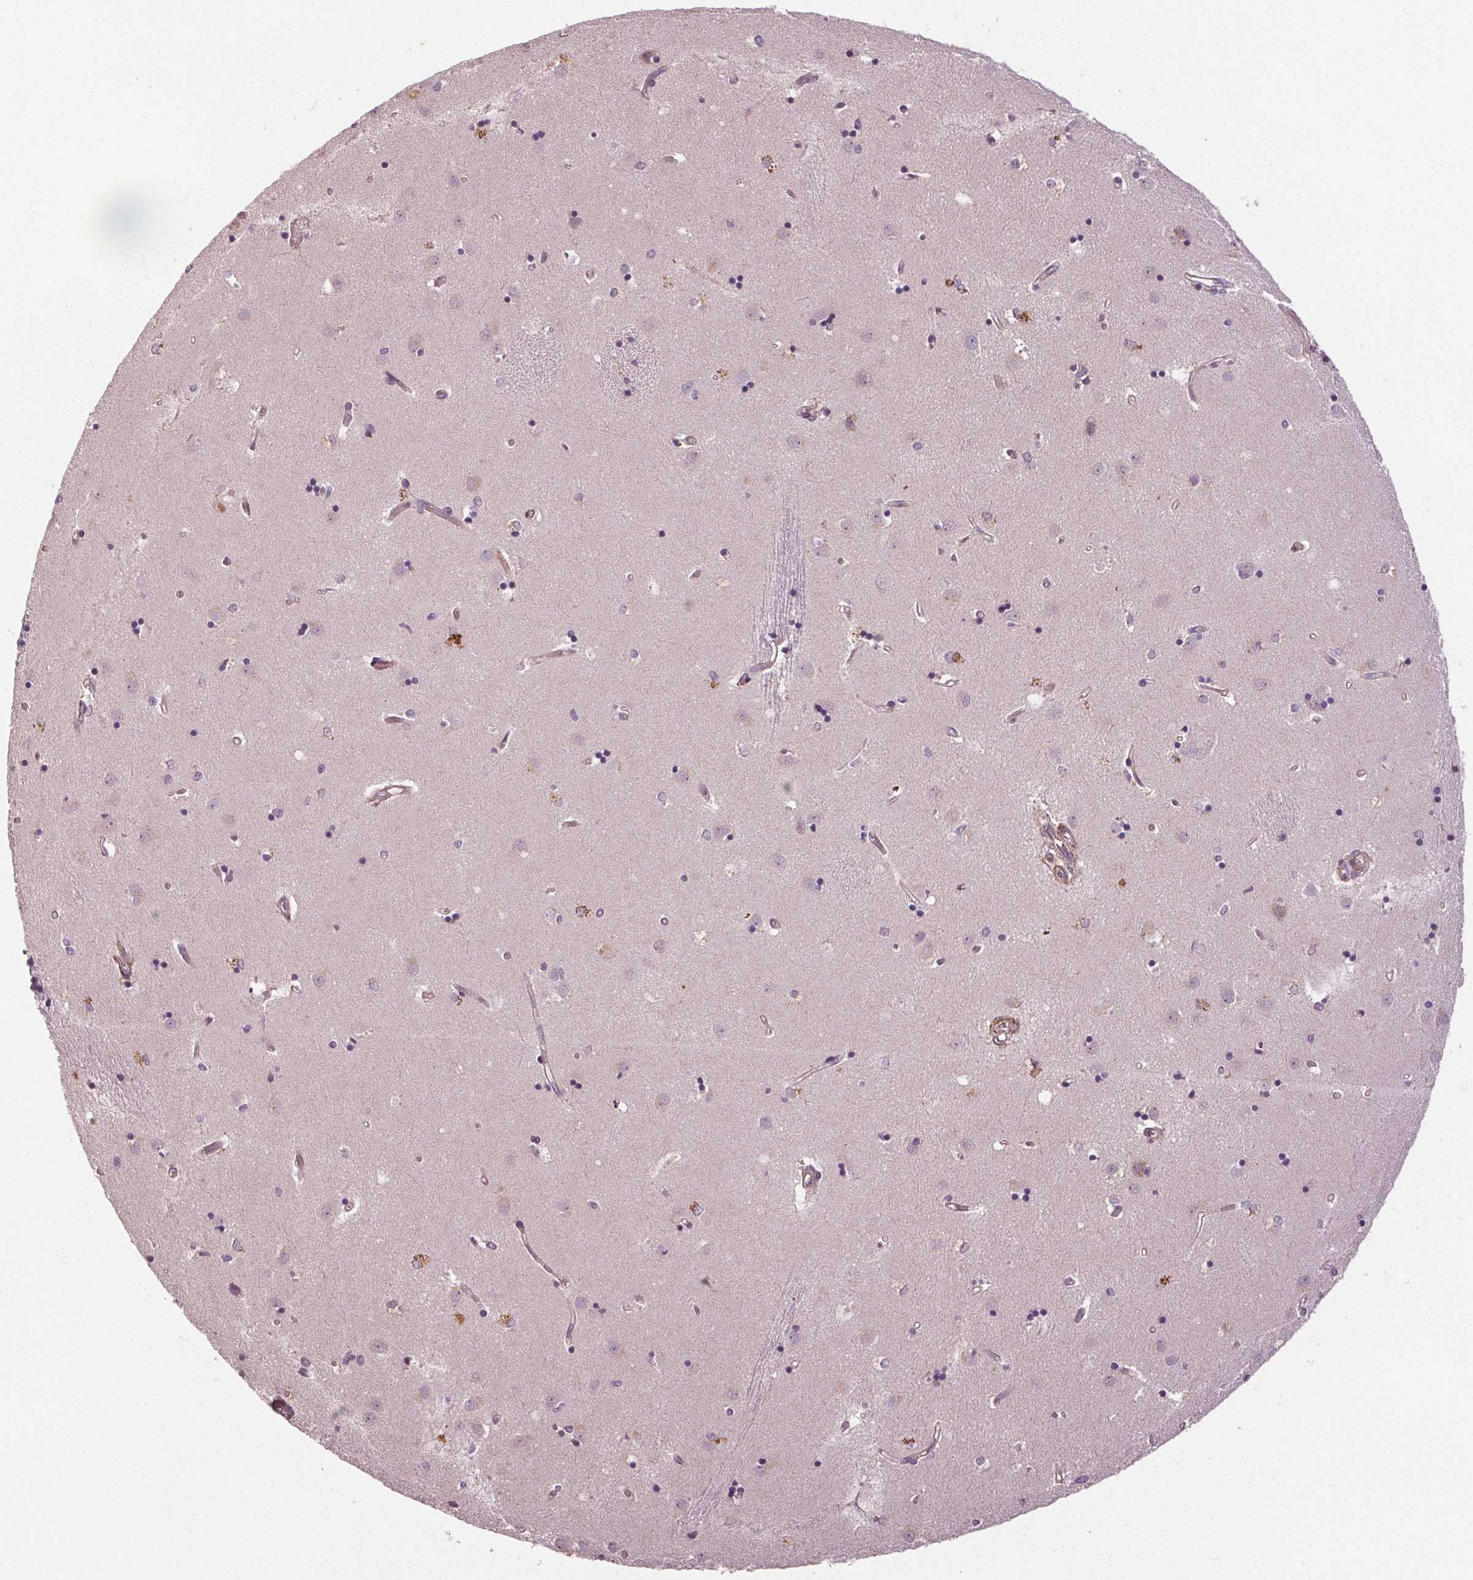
{"staining": {"intensity": "negative", "quantity": "none", "location": "none"}, "tissue": "caudate", "cell_type": "Glial cells", "image_type": "normal", "snomed": [{"axis": "morphology", "description": "Normal tissue, NOS"}, {"axis": "topography", "description": "Lateral ventricle wall"}], "caption": "Human caudate stained for a protein using immunohistochemistry shows no expression in glial cells.", "gene": "PDGFD", "patient": {"sex": "male", "age": 54}}